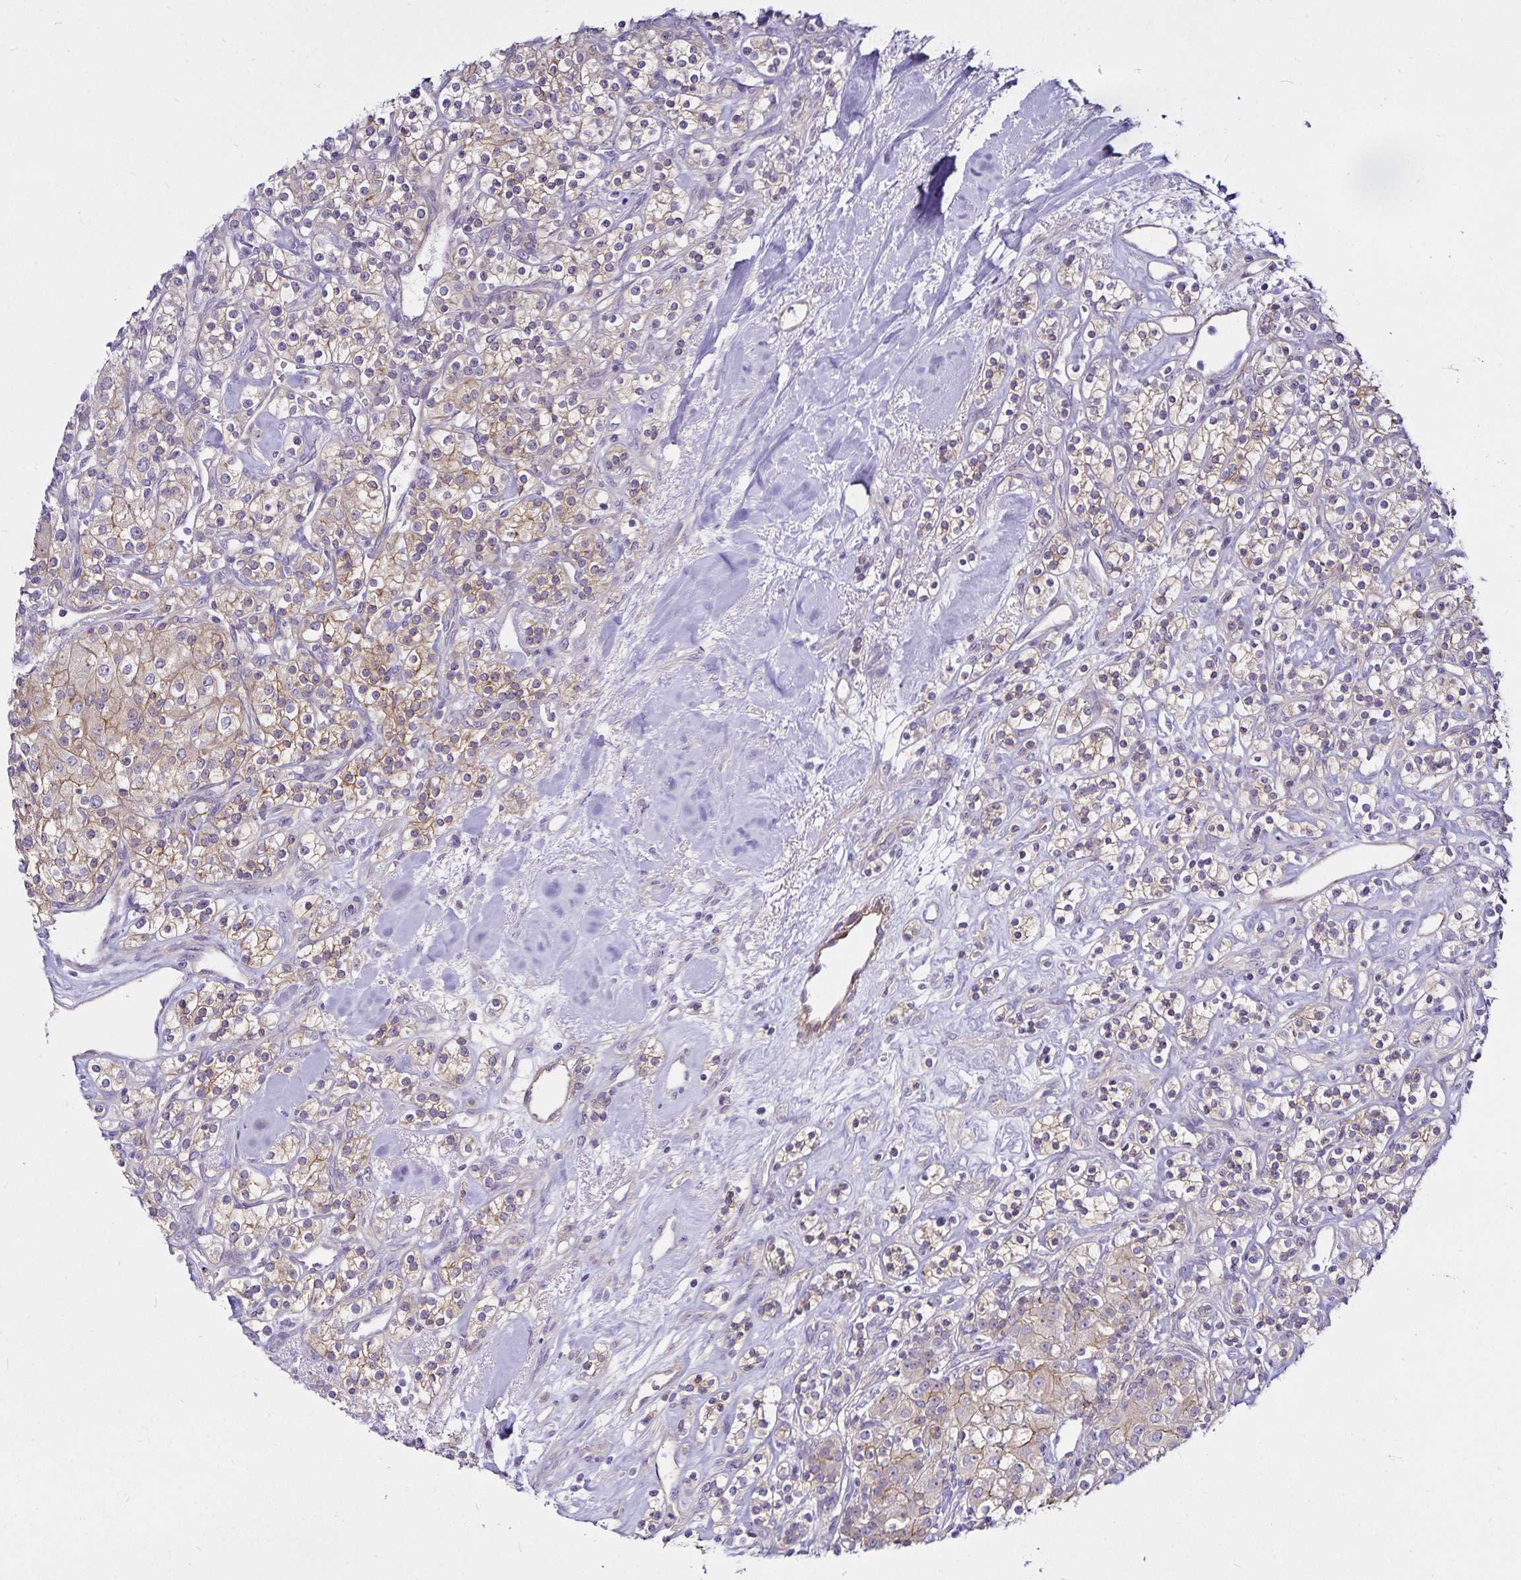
{"staining": {"intensity": "weak", "quantity": "<25%", "location": "cytoplasmic/membranous"}, "tissue": "renal cancer", "cell_type": "Tumor cells", "image_type": "cancer", "snomed": [{"axis": "morphology", "description": "Adenocarcinoma, NOS"}, {"axis": "topography", "description": "Kidney"}], "caption": "Immunohistochemistry (IHC) of renal cancer shows no staining in tumor cells.", "gene": "GNG12", "patient": {"sex": "male", "age": 77}}